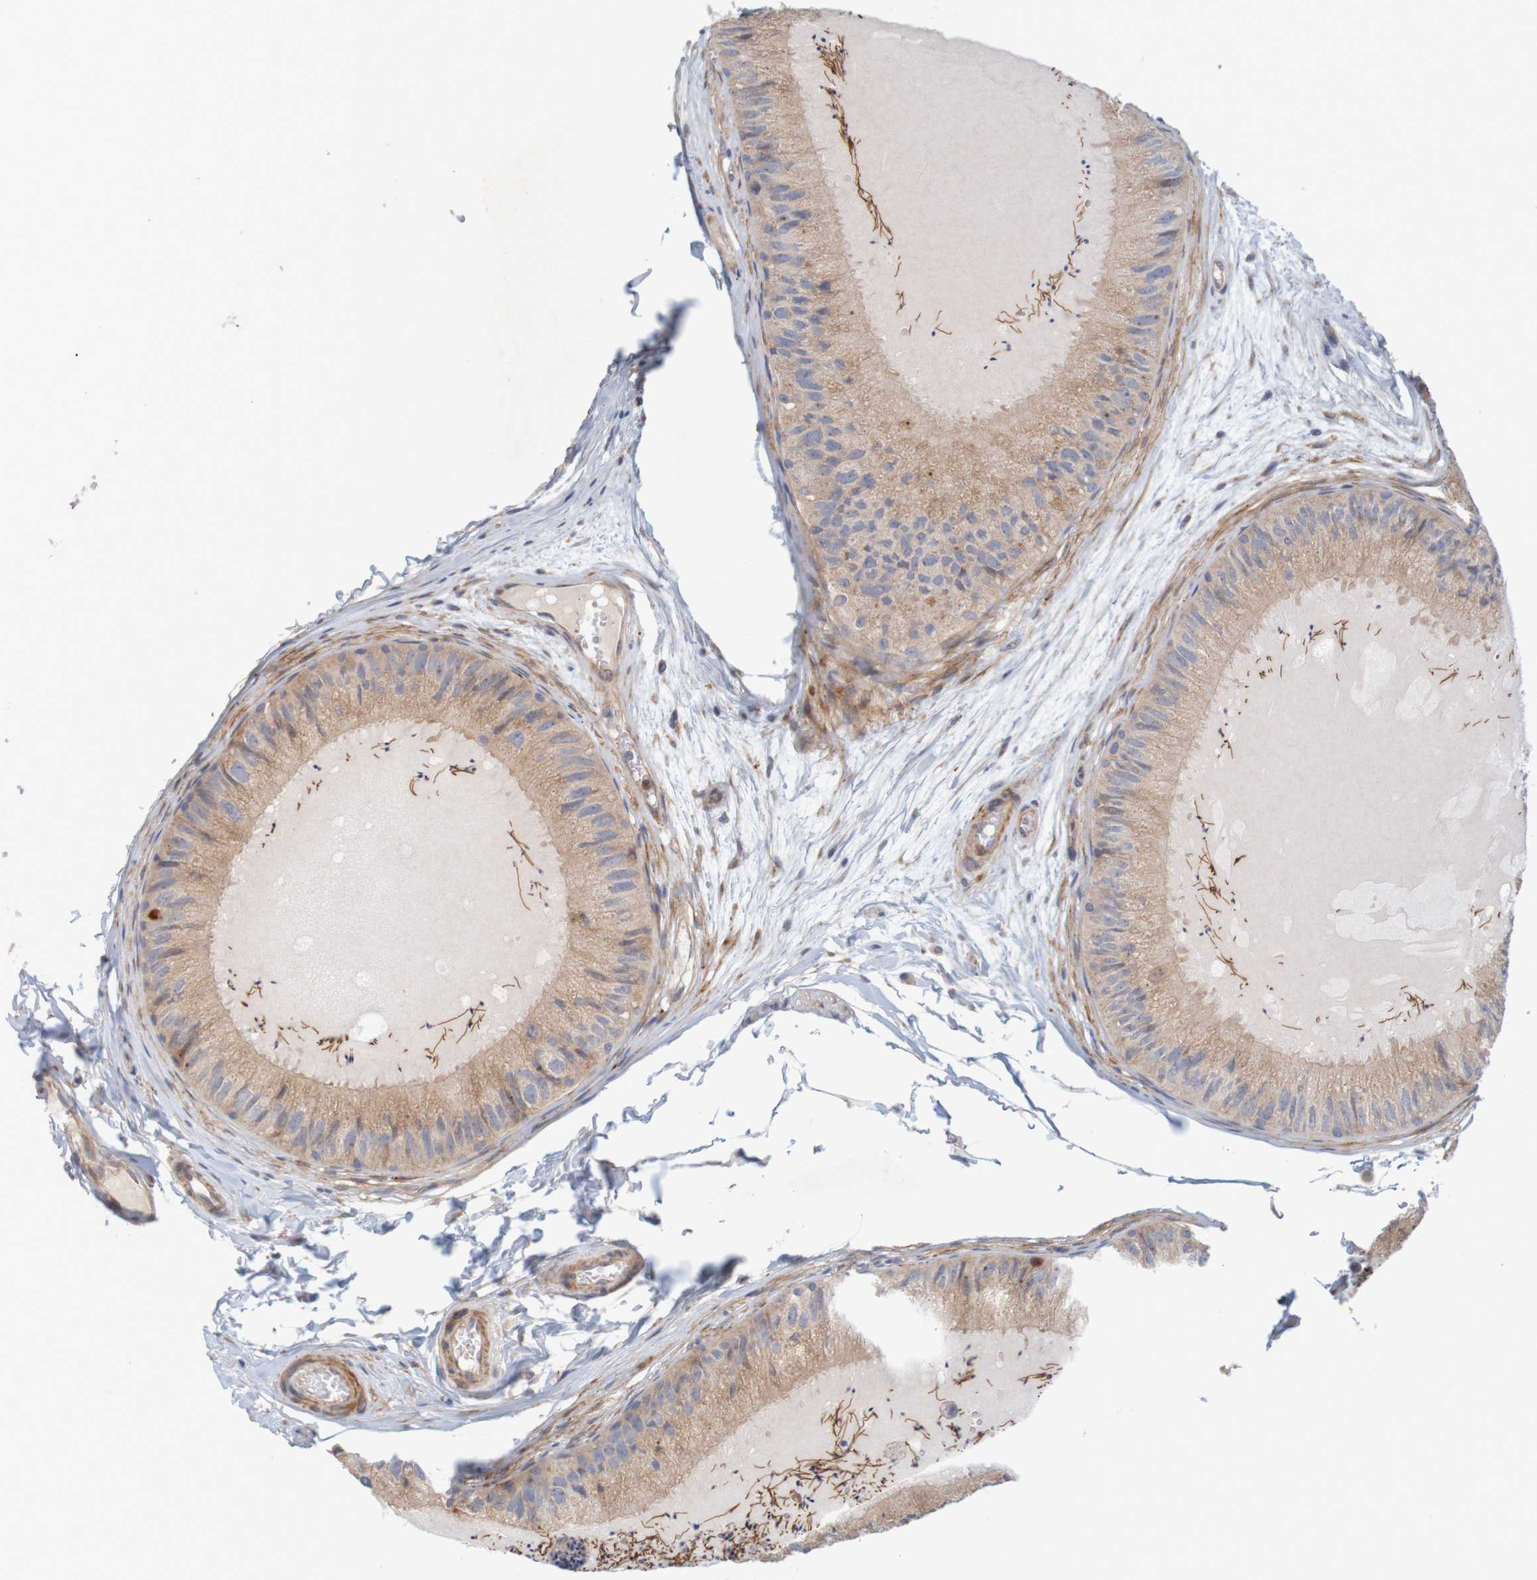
{"staining": {"intensity": "moderate", "quantity": ">75%", "location": "cytoplasmic/membranous"}, "tissue": "epididymis", "cell_type": "Glandular cells", "image_type": "normal", "snomed": [{"axis": "morphology", "description": "Normal tissue, NOS"}, {"axis": "topography", "description": "Epididymis"}], "caption": "The histopathology image demonstrates a brown stain indicating the presence of a protein in the cytoplasmic/membranous of glandular cells in epididymis. (brown staining indicates protein expression, while blue staining denotes nuclei).", "gene": "KRT23", "patient": {"sex": "male", "age": 31}}